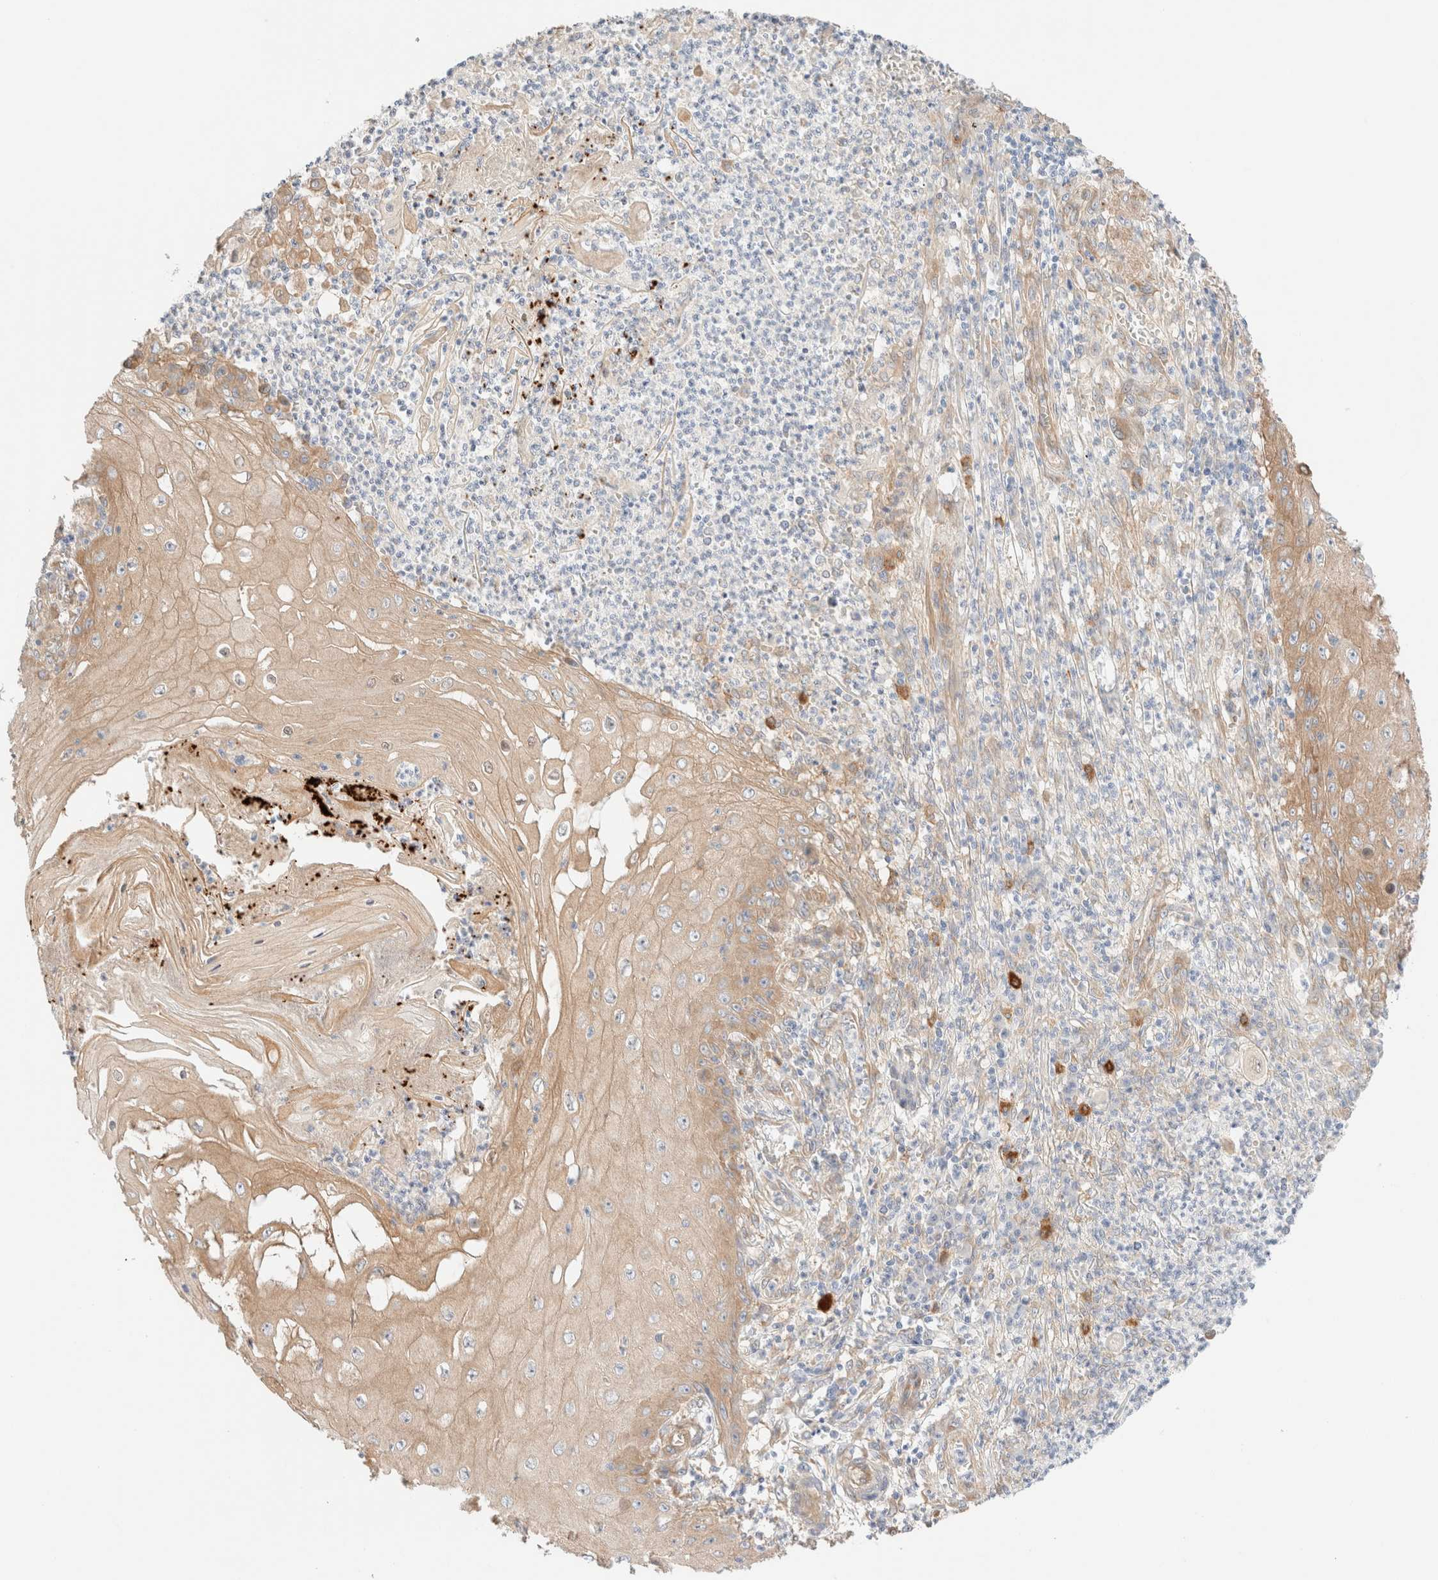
{"staining": {"intensity": "moderate", "quantity": ">75%", "location": "cytoplasmic/membranous"}, "tissue": "skin cancer", "cell_type": "Tumor cells", "image_type": "cancer", "snomed": [{"axis": "morphology", "description": "Squamous cell carcinoma, NOS"}, {"axis": "topography", "description": "Skin"}], "caption": "There is medium levels of moderate cytoplasmic/membranous positivity in tumor cells of skin squamous cell carcinoma, as demonstrated by immunohistochemical staining (brown color).", "gene": "NIBAN2", "patient": {"sex": "female", "age": 73}}